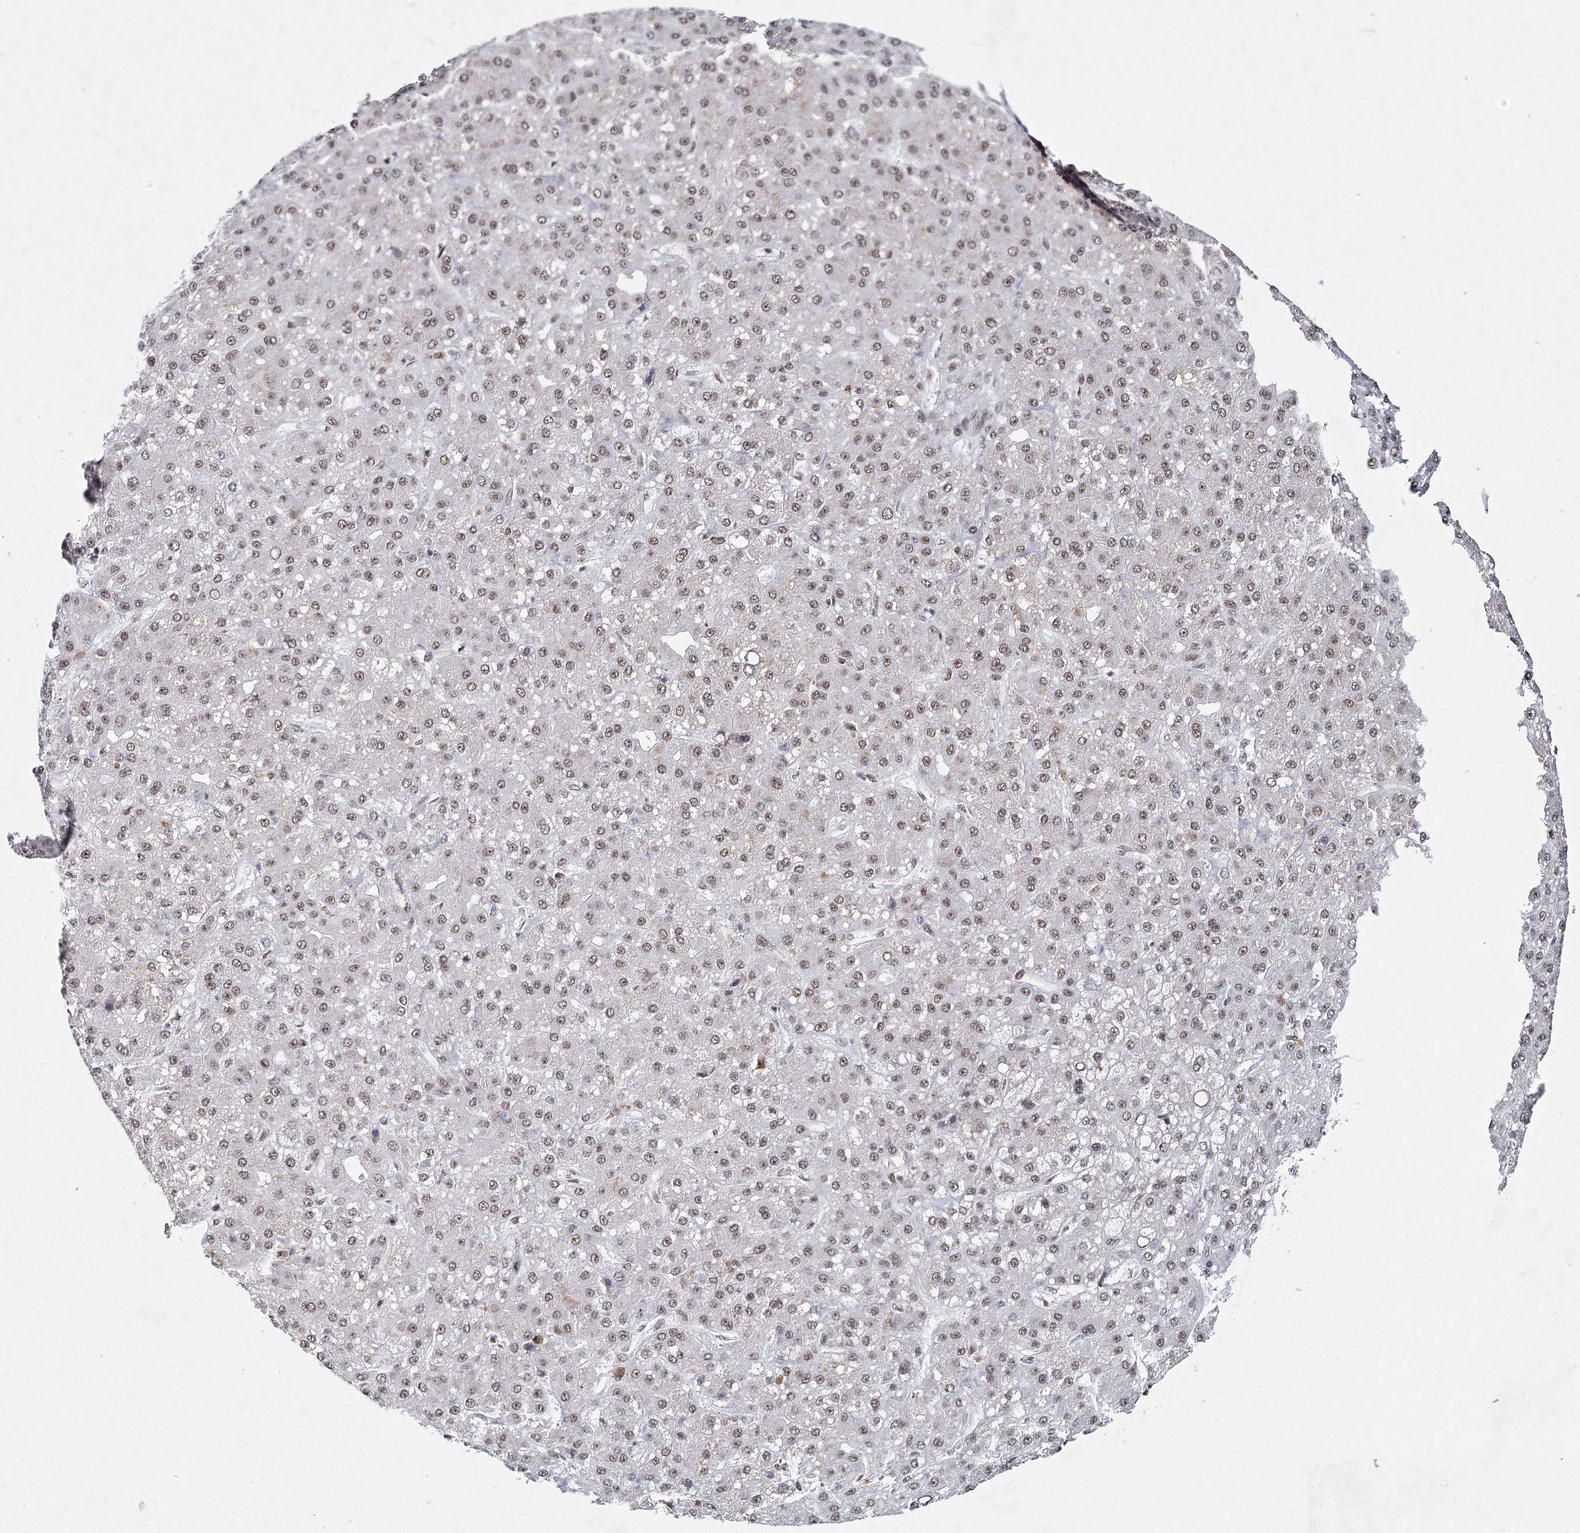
{"staining": {"intensity": "weak", "quantity": ">75%", "location": "nuclear"}, "tissue": "liver cancer", "cell_type": "Tumor cells", "image_type": "cancer", "snomed": [{"axis": "morphology", "description": "Carcinoma, Hepatocellular, NOS"}, {"axis": "topography", "description": "Liver"}], "caption": "A micrograph showing weak nuclear expression in about >75% of tumor cells in liver hepatocellular carcinoma, as visualized by brown immunohistochemical staining.", "gene": "SCAF8", "patient": {"sex": "male", "age": 67}}